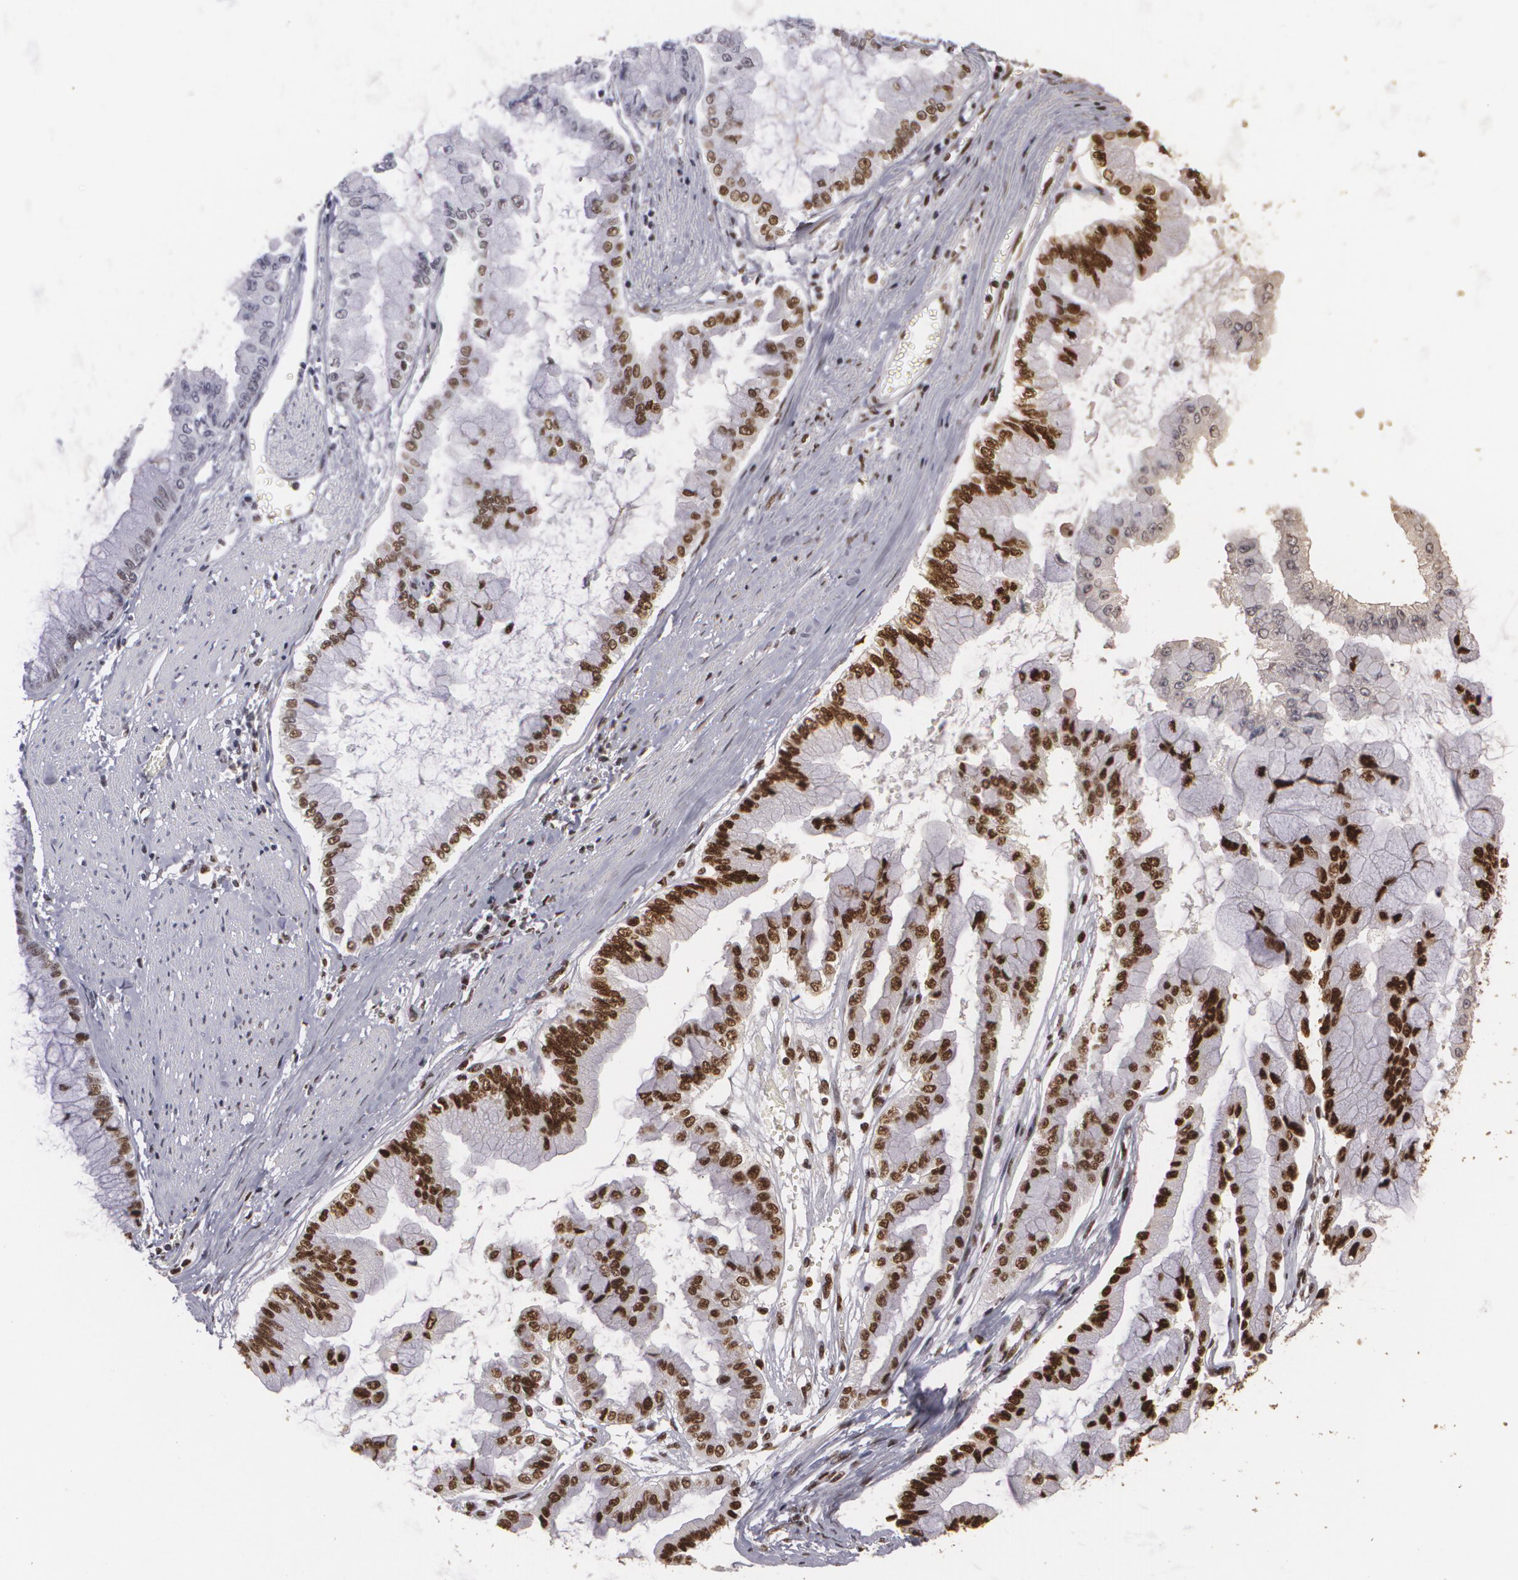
{"staining": {"intensity": "strong", "quantity": ">75%", "location": "nuclear"}, "tissue": "liver cancer", "cell_type": "Tumor cells", "image_type": "cancer", "snomed": [{"axis": "morphology", "description": "Cholangiocarcinoma"}, {"axis": "topography", "description": "Liver"}], "caption": "This photomicrograph reveals IHC staining of cholangiocarcinoma (liver), with high strong nuclear positivity in about >75% of tumor cells.", "gene": "RCOR1", "patient": {"sex": "female", "age": 79}}